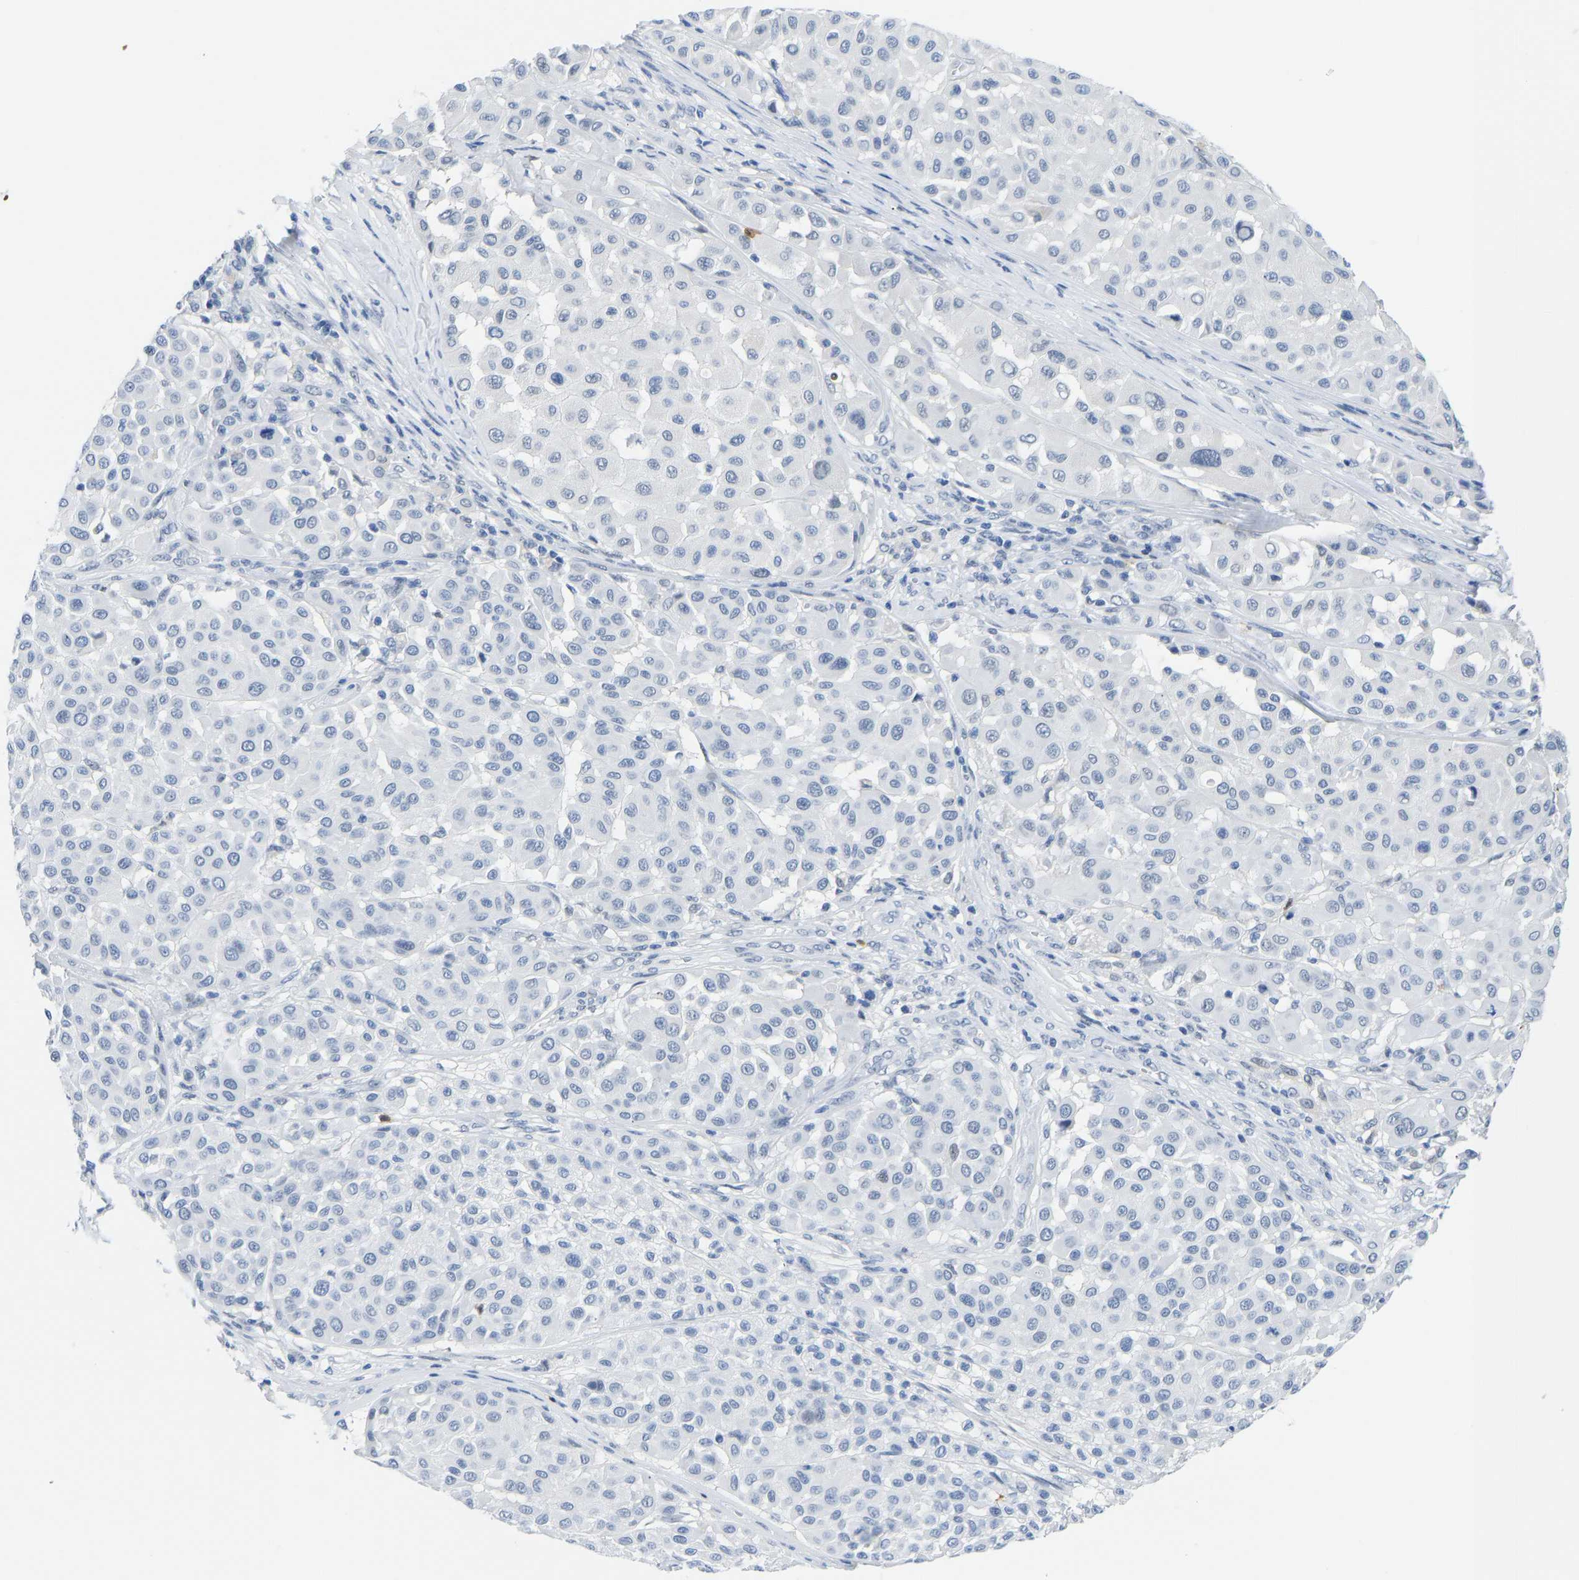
{"staining": {"intensity": "negative", "quantity": "none", "location": "none"}, "tissue": "melanoma", "cell_type": "Tumor cells", "image_type": "cancer", "snomed": [{"axis": "morphology", "description": "Malignant melanoma, Metastatic site"}, {"axis": "topography", "description": "Soft tissue"}], "caption": "This is an immunohistochemistry (IHC) image of melanoma. There is no positivity in tumor cells.", "gene": "TXNDC2", "patient": {"sex": "male", "age": 41}}